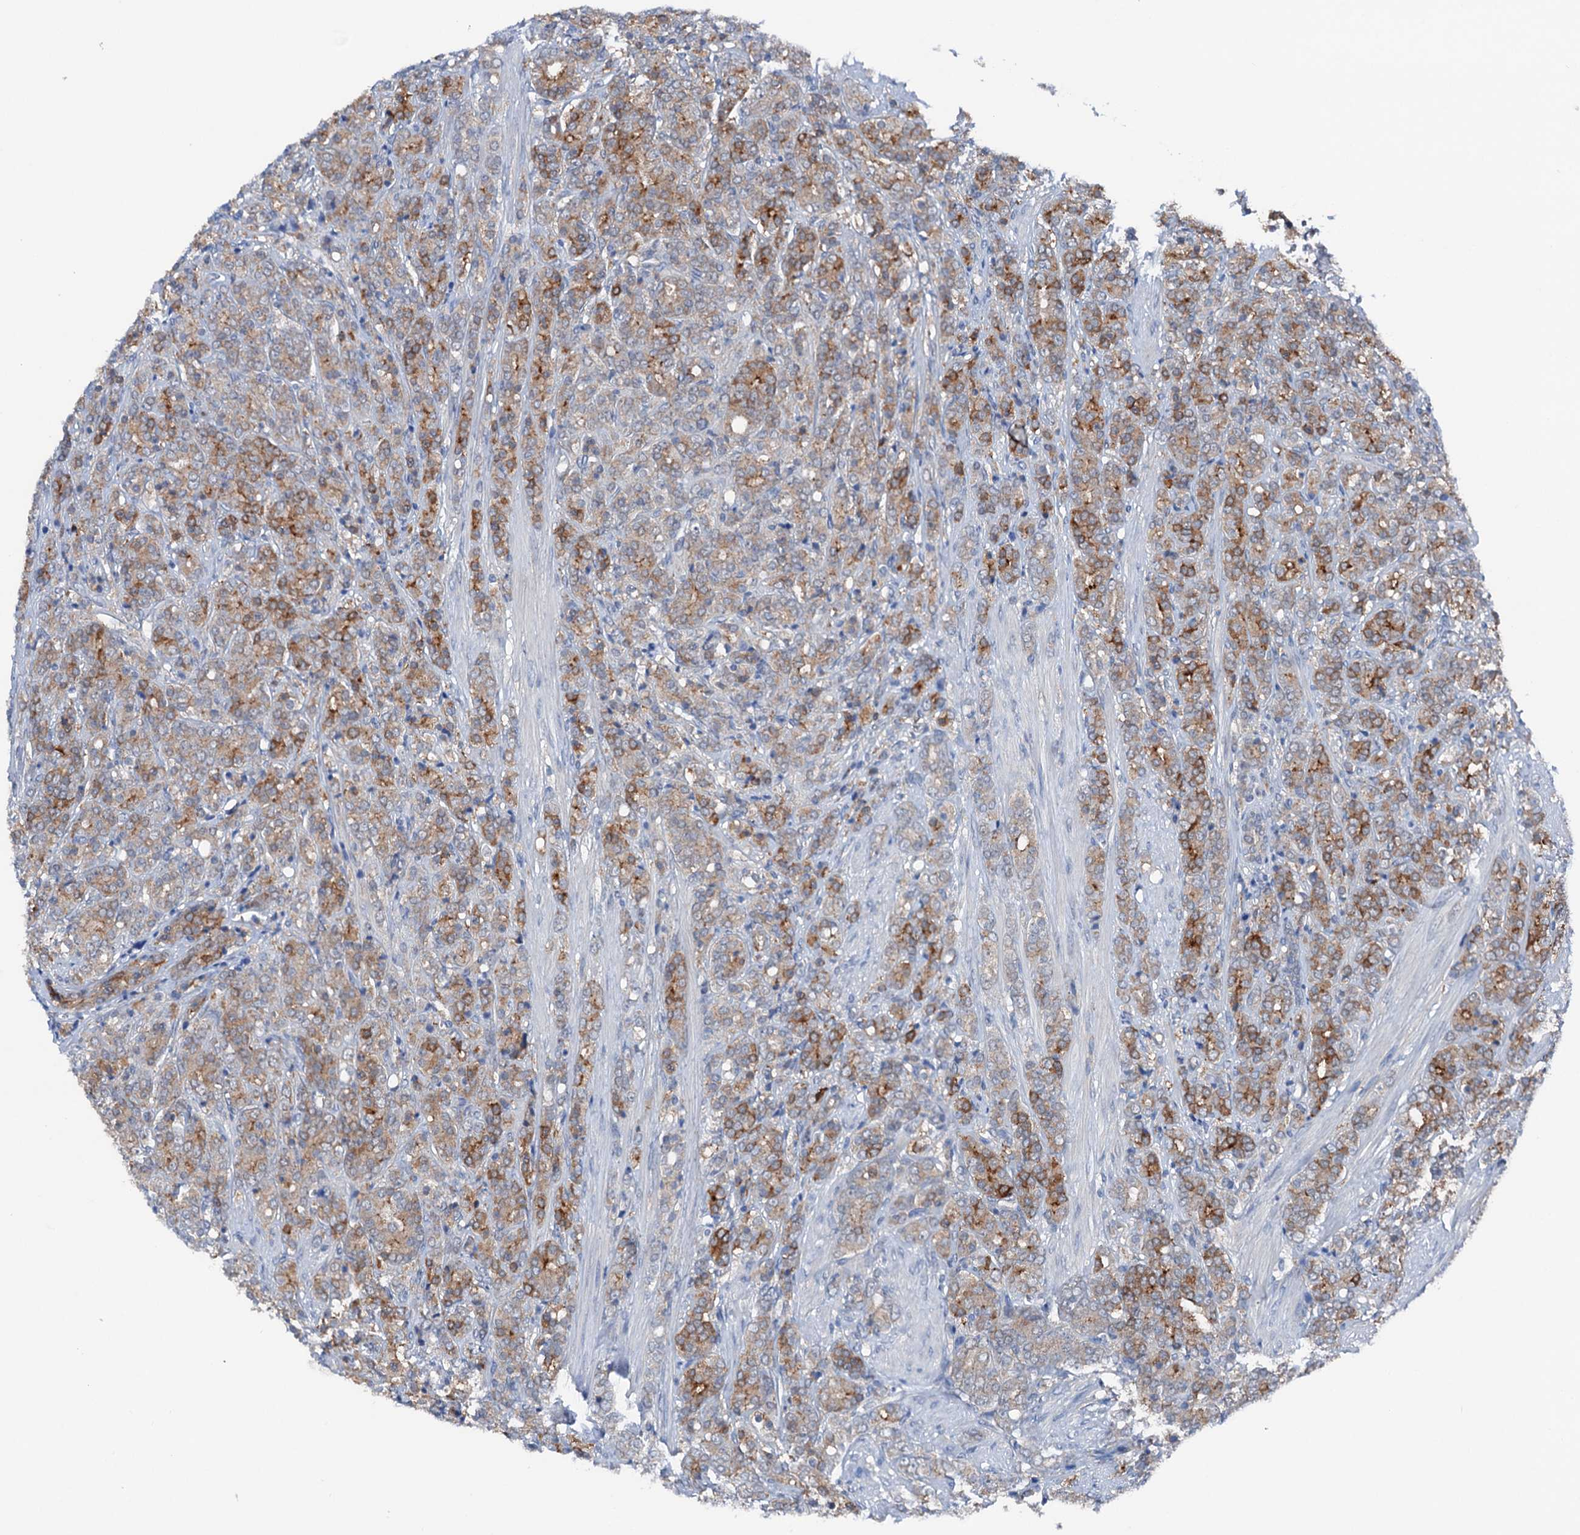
{"staining": {"intensity": "moderate", "quantity": ">75%", "location": "cytoplasmic/membranous"}, "tissue": "prostate cancer", "cell_type": "Tumor cells", "image_type": "cancer", "snomed": [{"axis": "morphology", "description": "Adenocarcinoma, High grade"}, {"axis": "topography", "description": "Prostate"}], "caption": "There is medium levels of moderate cytoplasmic/membranous staining in tumor cells of prostate cancer, as demonstrated by immunohistochemical staining (brown color).", "gene": "SHROOM1", "patient": {"sex": "male", "age": 62}}